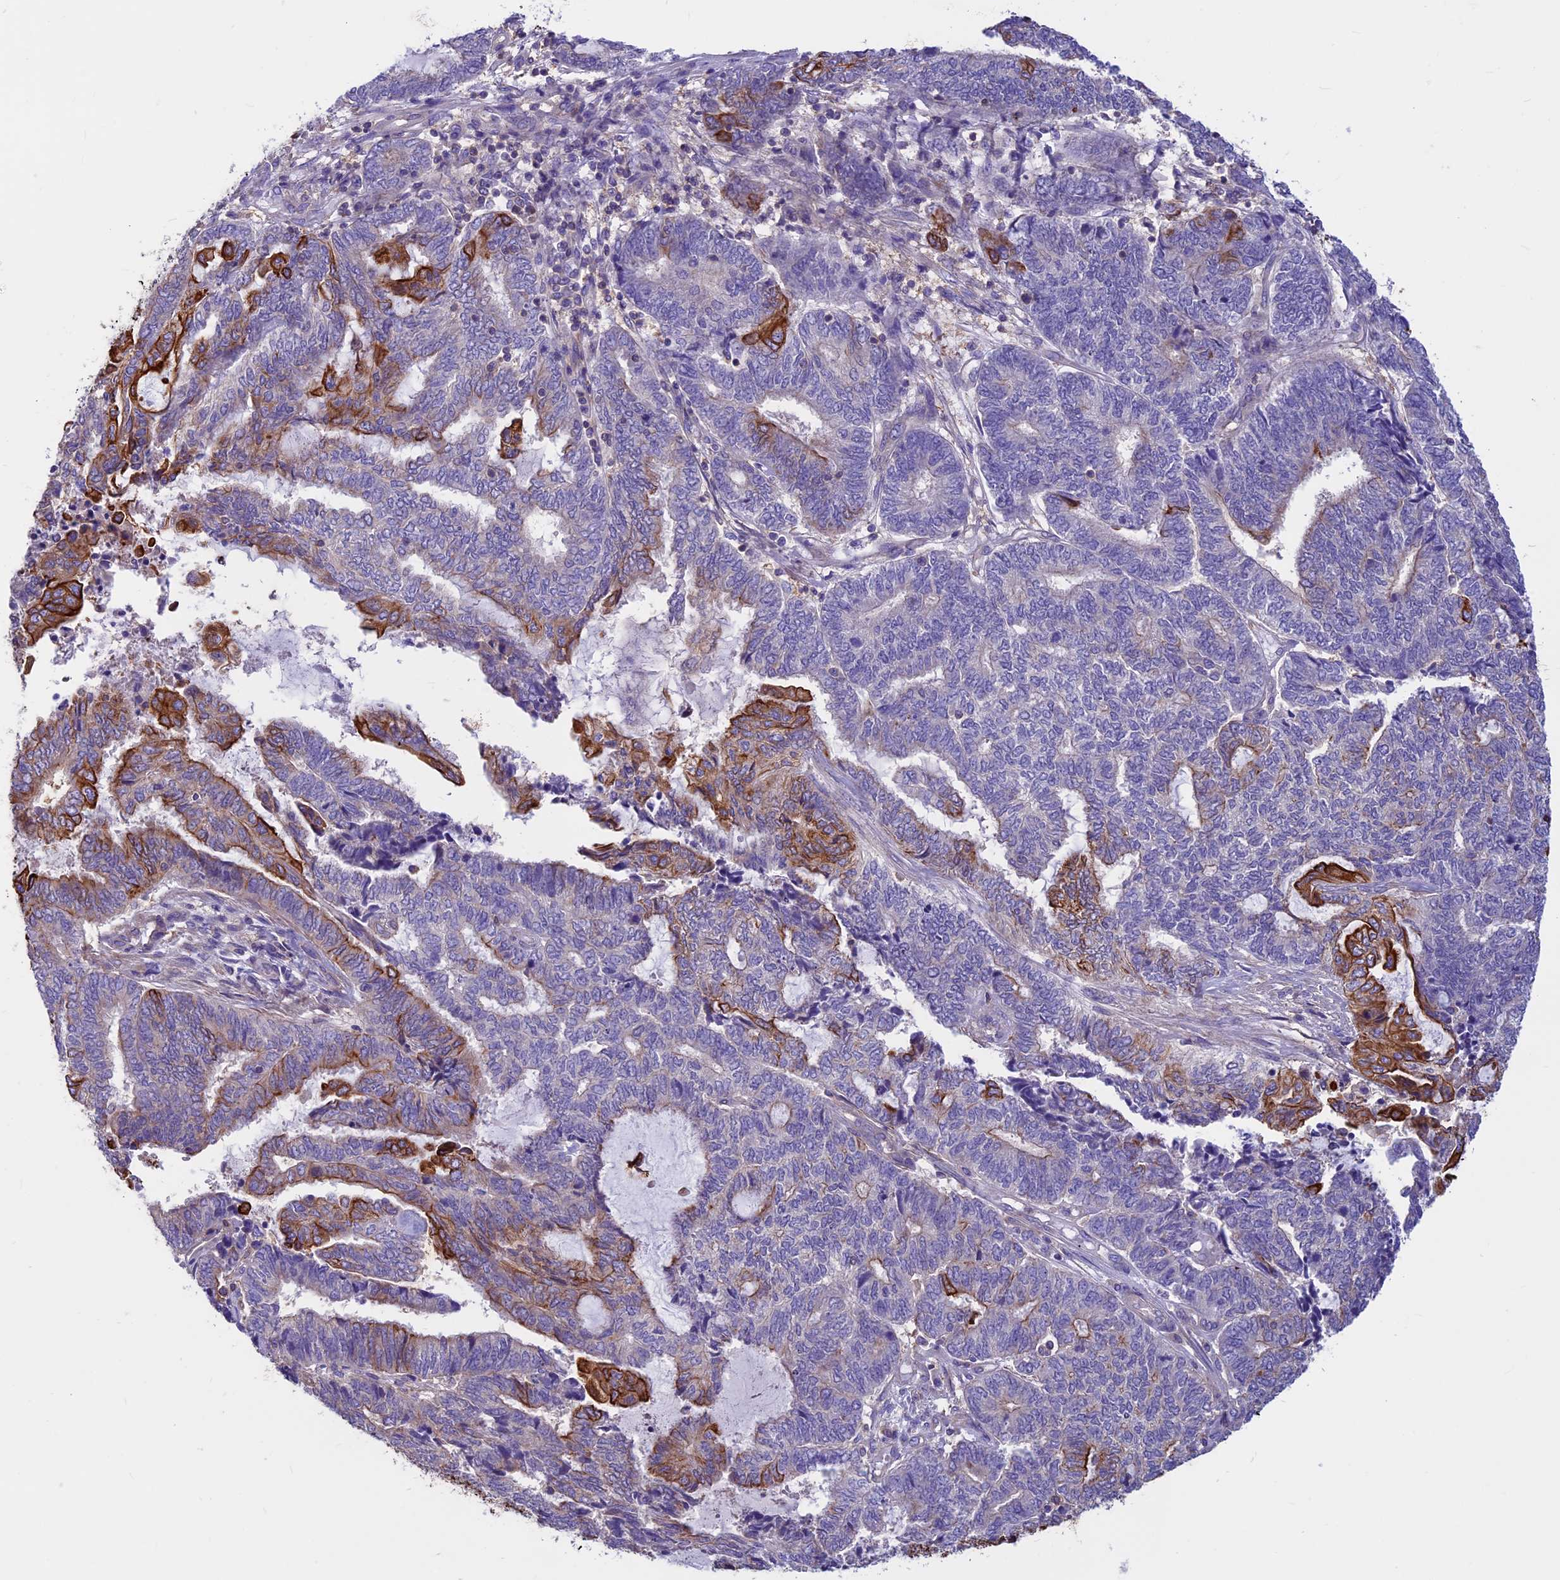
{"staining": {"intensity": "strong", "quantity": "25%-75%", "location": "cytoplasmic/membranous"}, "tissue": "endometrial cancer", "cell_type": "Tumor cells", "image_type": "cancer", "snomed": [{"axis": "morphology", "description": "Adenocarcinoma, NOS"}, {"axis": "topography", "description": "Uterus"}, {"axis": "topography", "description": "Endometrium"}], "caption": "IHC image of human endometrial adenocarcinoma stained for a protein (brown), which displays high levels of strong cytoplasmic/membranous positivity in approximately 25%-75% of tumor cells.", "gene": "CDAN1", "patient": {"sex": "female", "age": 70}}